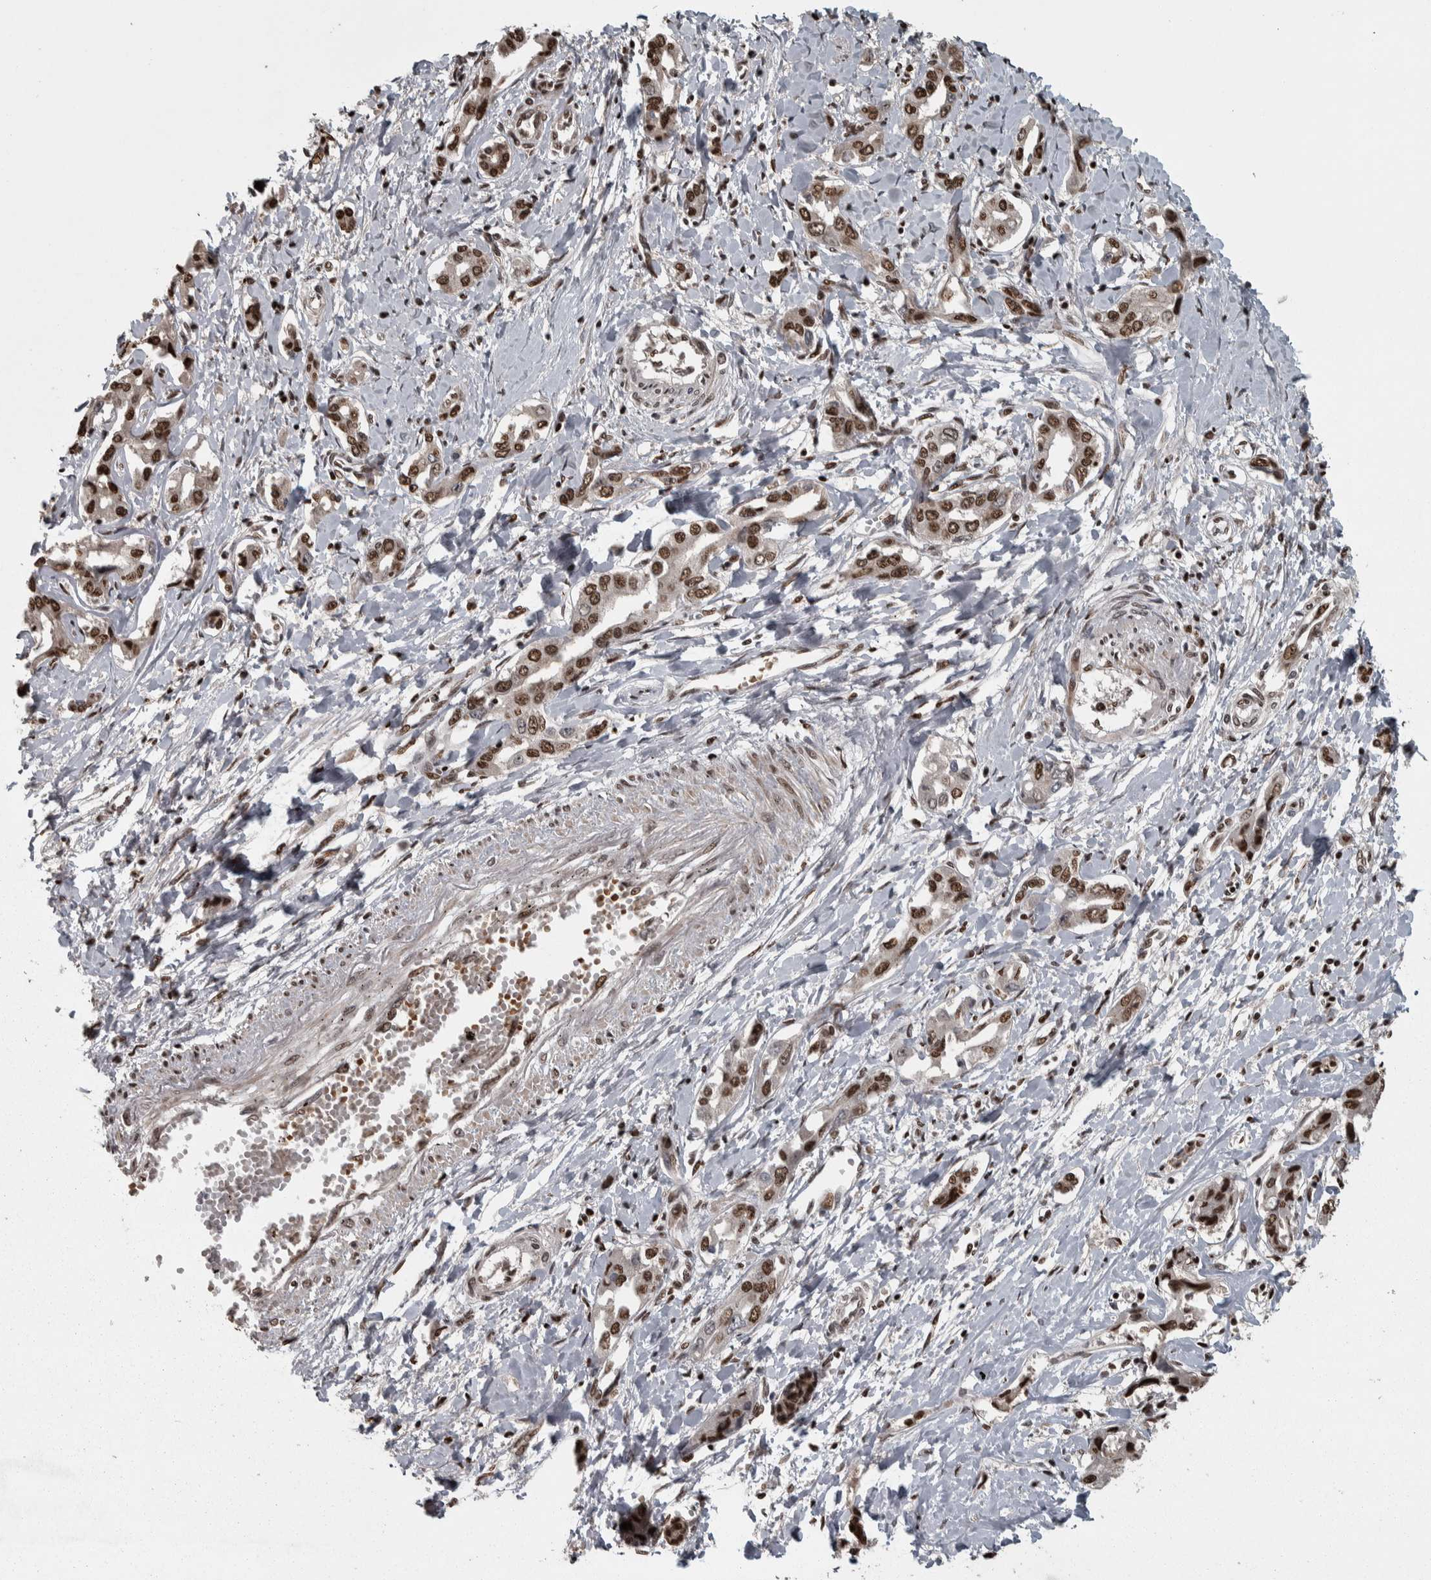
{"staining": {"intensity": "strong", "quantity": "25%-75%", "location": "nuclear"}, "tissue": "liver cancer", "cell_type": "Tumor cells", "image_type": "cancer", "snomed": [{"axis": "morphology", "description": "Cholangiocarcinoma"}, {"axis": "topography", "description": "Liver"}], "caption": "Liver cholangiocarcinoma stained with a protein marker reveals strong staining in tumor cells.", "gene": "ZFHX4", "patient": {"sex": "male", "age": 59}}